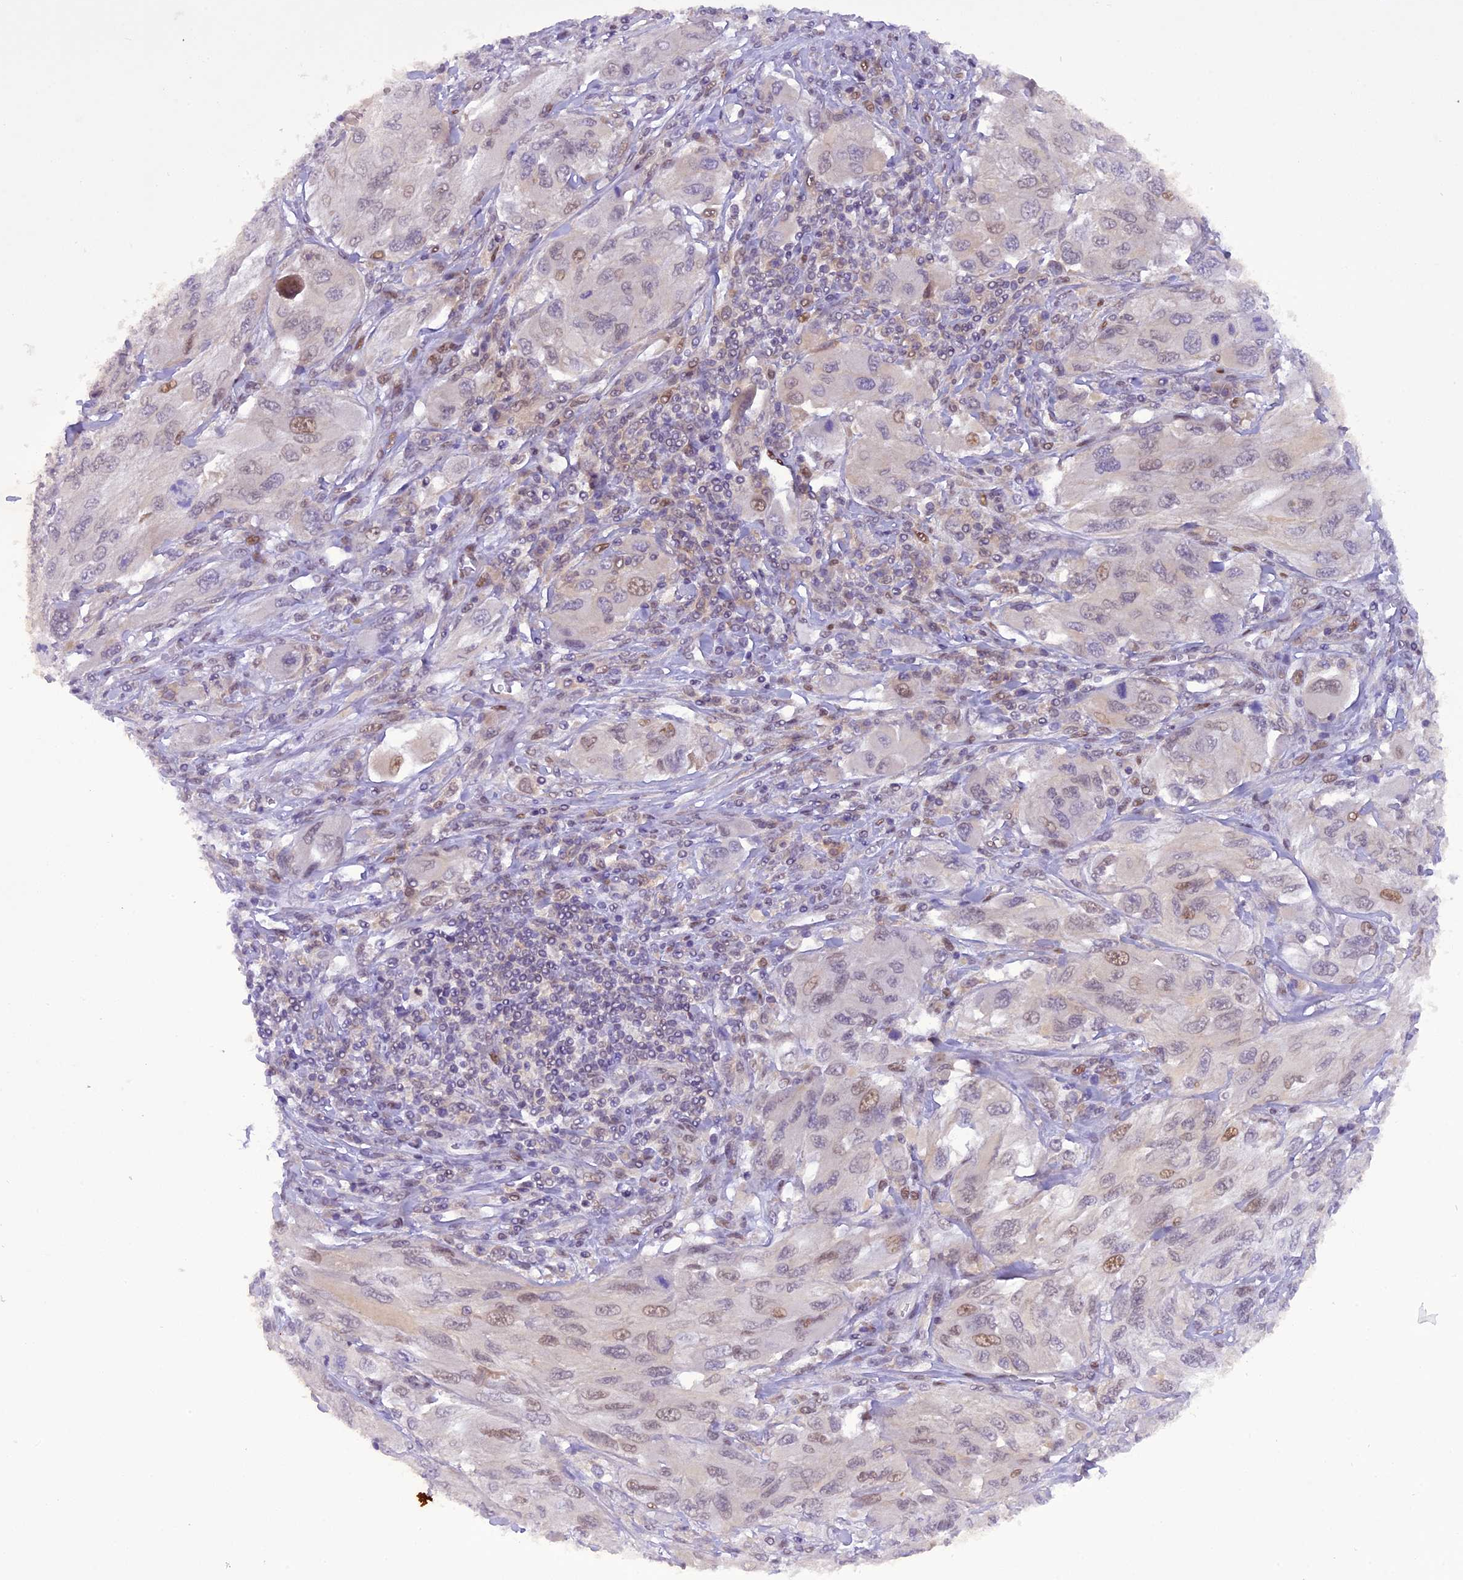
{"staining": {"intensity": "weak", "quantity": "<25%", "location": "nuclear"}, "tissue": "melanoma", "cell_type": "Tumor cells", "image_type": "cancer", "snomed": [{"axis": "morphology", "description": "Malignant melanoma, NOS"}, {"axis": "topography", "description": "Skin"}], "caption": "Tumor cells show no significant protein expression in melanoma.", "gene": "RABGGTA", "patient": {"sex": "female", "age": 91}}